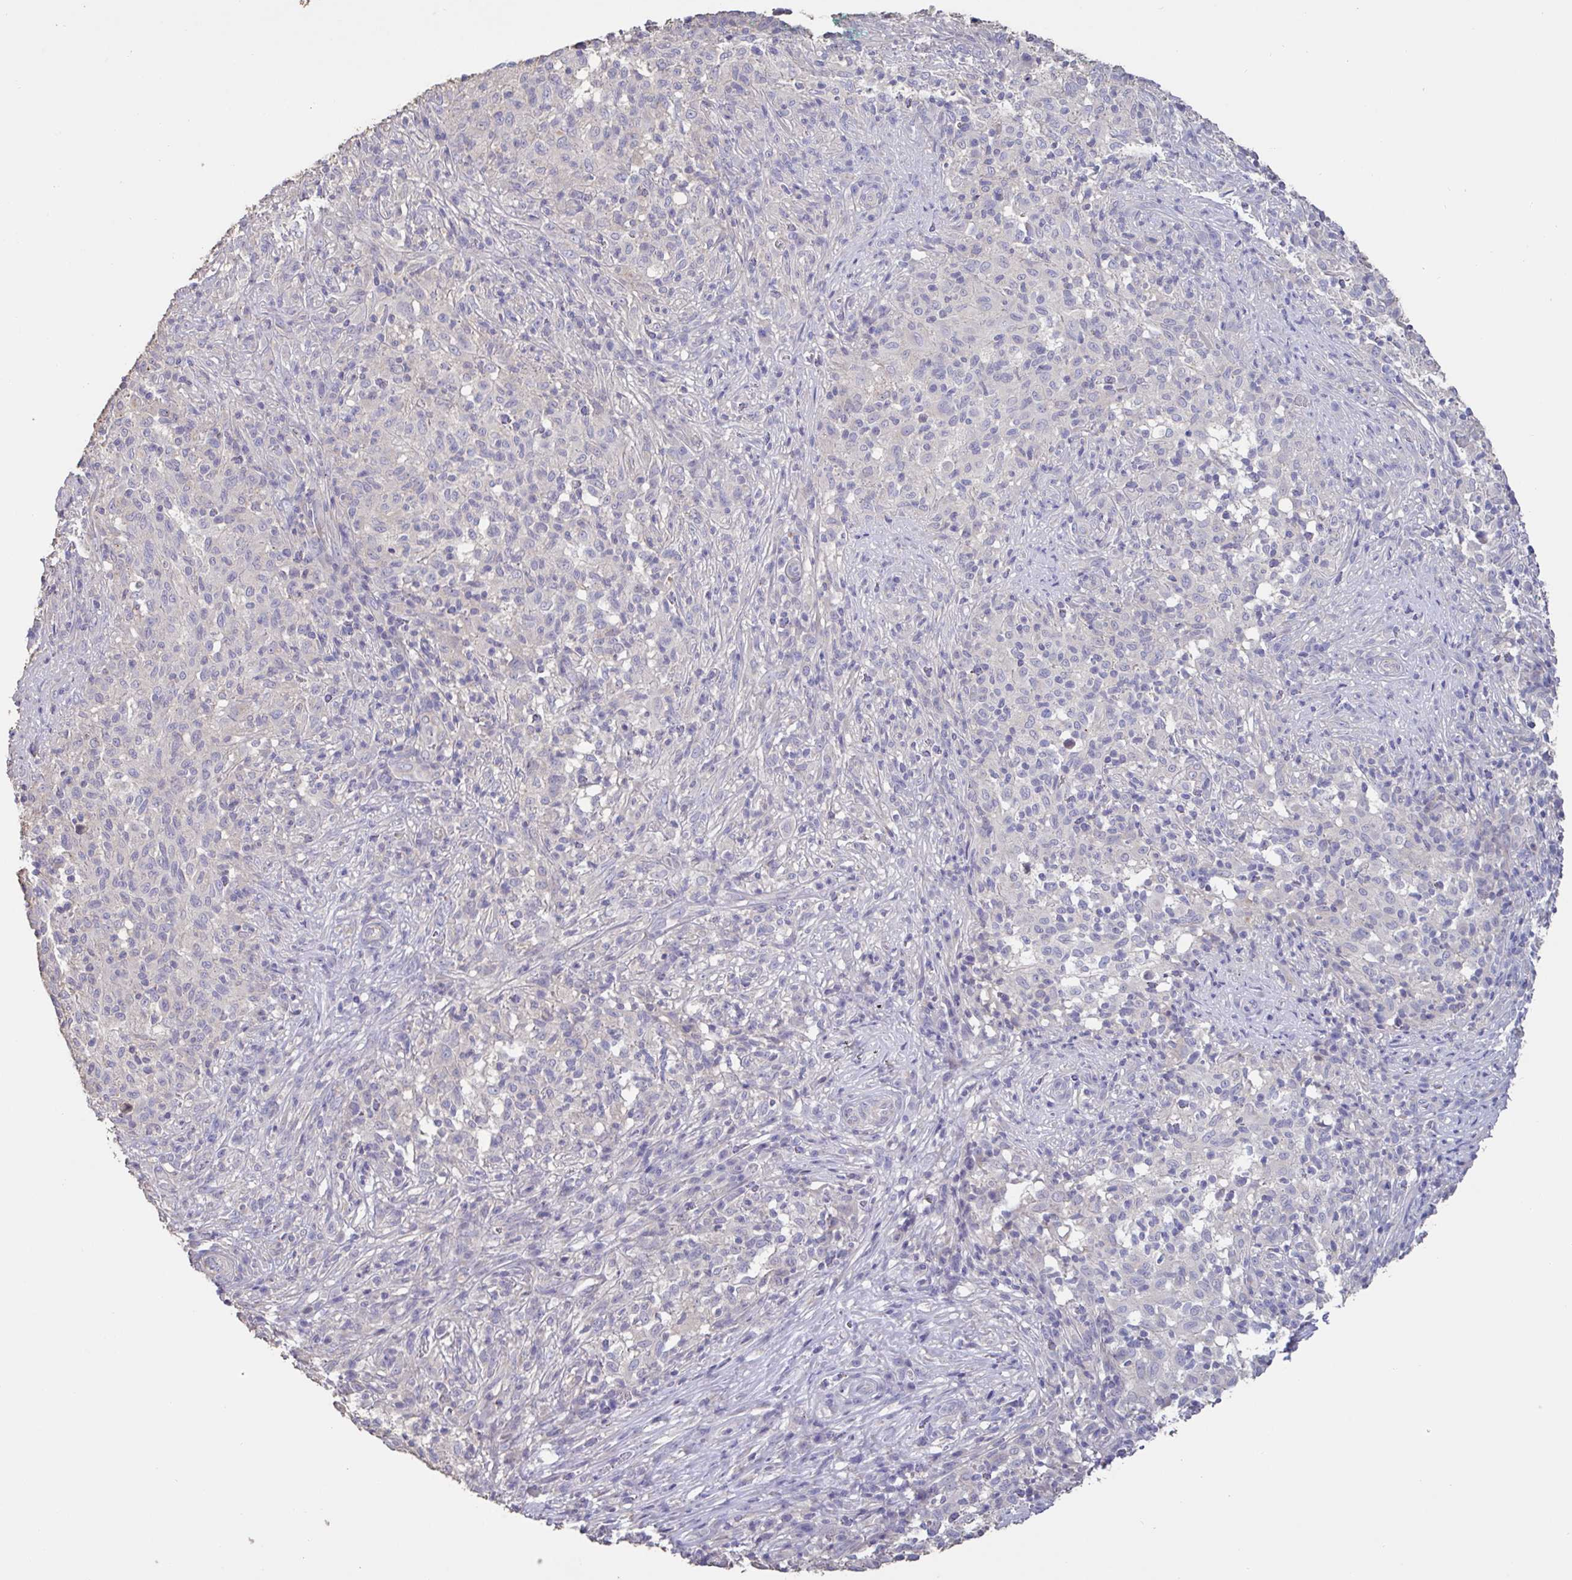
{"staining": {"intensity": "negative", "quantity": "none", "location": "none"}, "tissue": "melanoma", "cell_type": "Tumor cells", "image_type": "cancer", "snomed": [{"axis": "morphology", "description": "Malignant melanoma, NOS"}, {"axis": "topography", "description": "Skin"}], "caption": "Tumor cells are negative for protein expression in human melanoma. Brightfield microscopy of IHC stained with DAB (3,3'-diaminobenzidine) (brown) and hematoxylin (blue), captured at high magnification.", "gene": "CHMP5", "patient": {"sex": "male", "age": 66}}